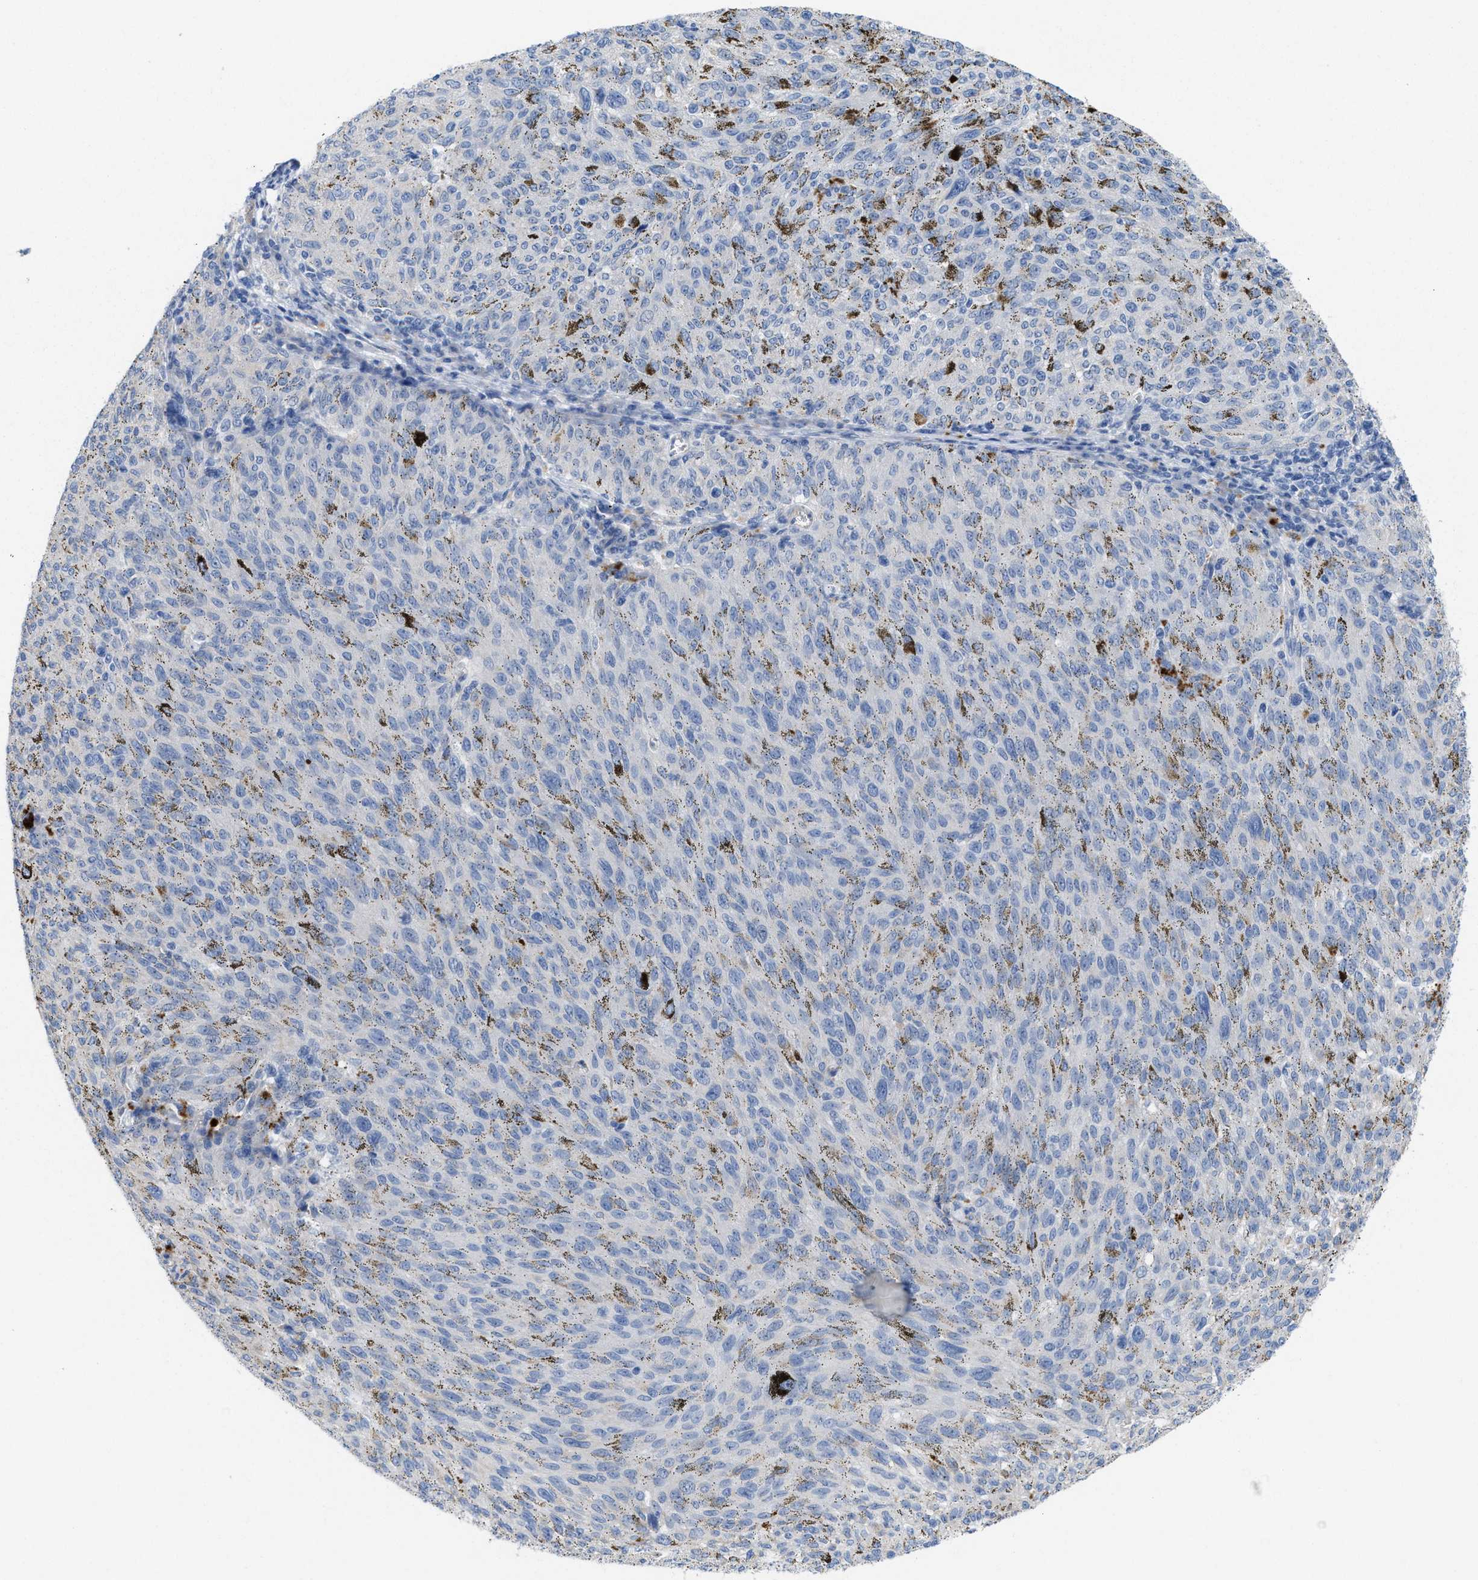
{"staining": {"intensity": "negative", "quantity": "none", "location": "none"}, "tissue": "melanoma", "cell_type": "Tumor cells", "image_type": "cancer", "snomed": [{"axis": "morphology", "description": "Malignant melanoma, NOS"}, {"axis": "topography", "description": "Skin"}], "caption": "This micrograph is of malignant melanoma stained with IHC to label a protein in brown with the nuclei are counter-stained blue. There is no staining in tumor cells.", "gene": "CPA2", "patient": {"sex": "female", "age": 72}}